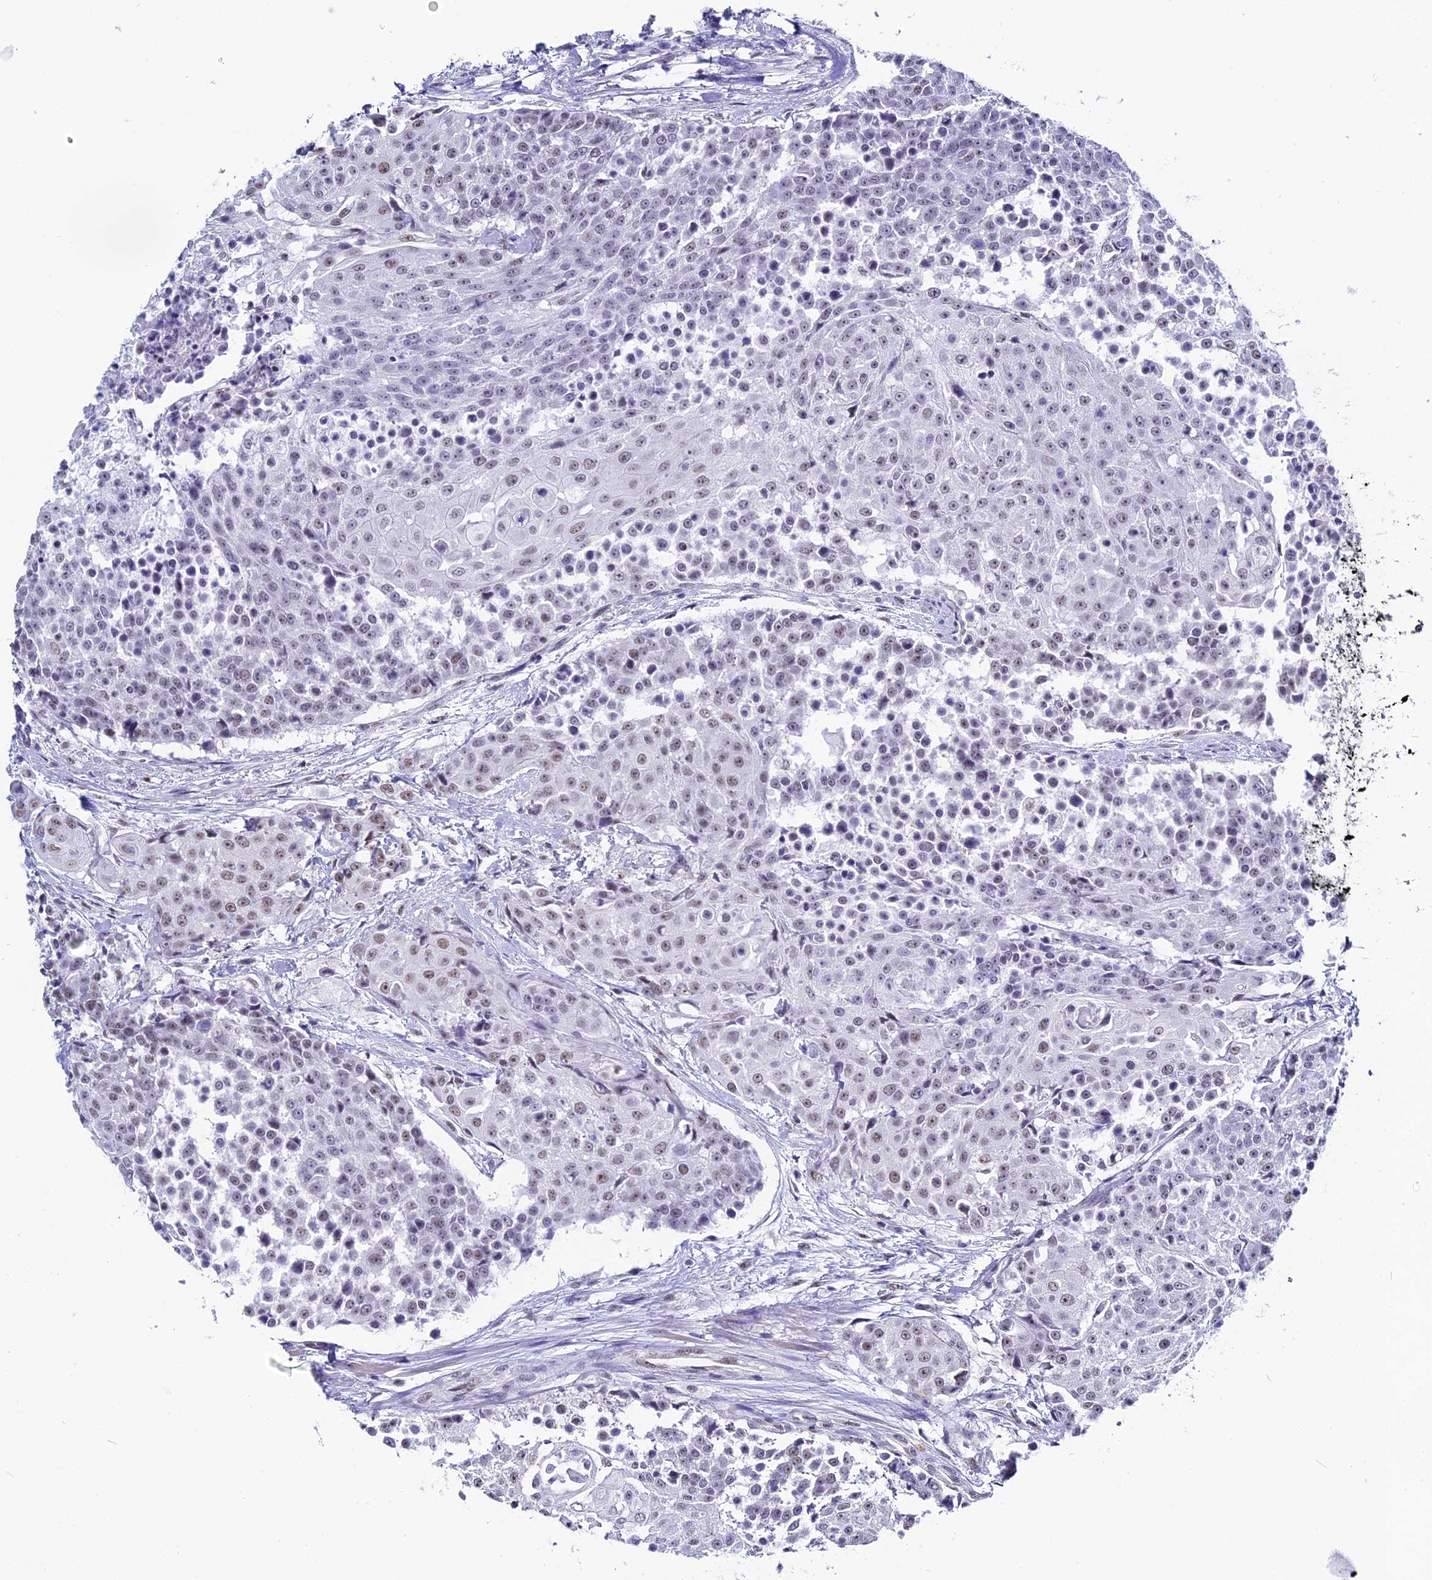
{"staining": {"intensity": "weak", "quantity": "25%-75%", "location": "nuclear"}, "tissue": "urothelial cancer", "cell_type": "Tumor cells", "image_type": "cancer", "snomed": [{"axis": "morphology", "description": "Urothelial carcinoma, High grade"}, {"axis": "topography", "description": "Urinary bladder"}], "caption": "IHC photomicrograph of human urothelial cancer stained for a protein (brown), which exhibits low levels of weak nuclear staining in approximately 25%-75% of tumor cells.", "gene": "CD2BP2", "patient": {"sex": "female", "age": 63}}